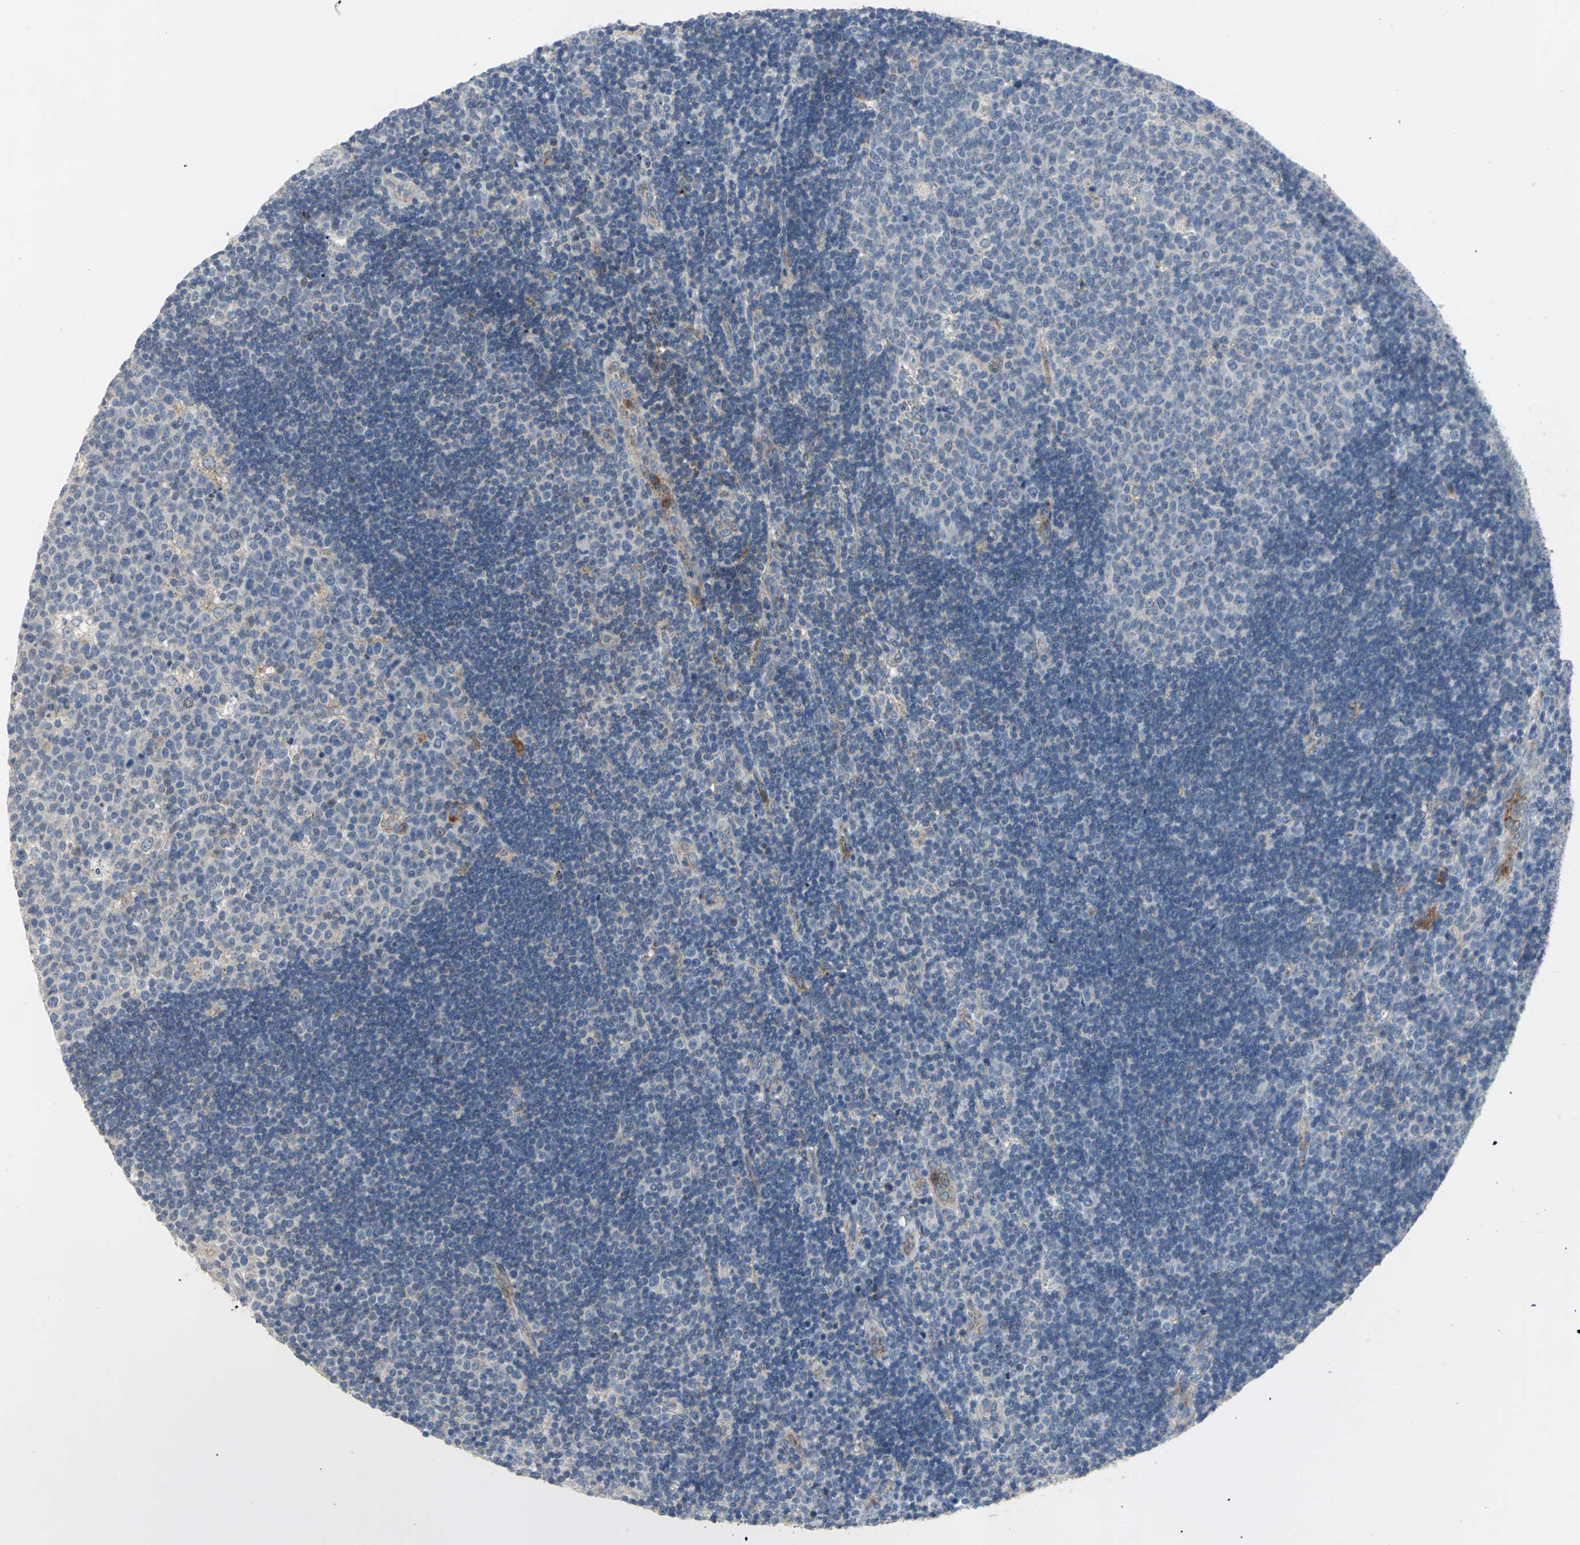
{"staining": {"intensity": "weak", "quantity": "25%-75%", "location": "cytoplasmic/membranous"}, "tissue": "lymph node", "cell_type": "Germinal center cells", "image_type": "normal", "snomed": [{"axis": "morphology", "description": "Normal tissue, NOS"}, {"axis": "topography", "description": "Lymph node"}, {"axis": "topography", "description": "Salivary gland"}], "caption": "Germinal center cells display low levels of weak cytoplasmic/membranous positivity in approximately 25%-75% of cells in normal human lymph node. The staining was performed using DAB, with brown indicating positive protein expression. Nuclei are stained blue with hematoxylin.", "gene": "SPPL2B", "patient": {"sex": "male", "age": 8}}